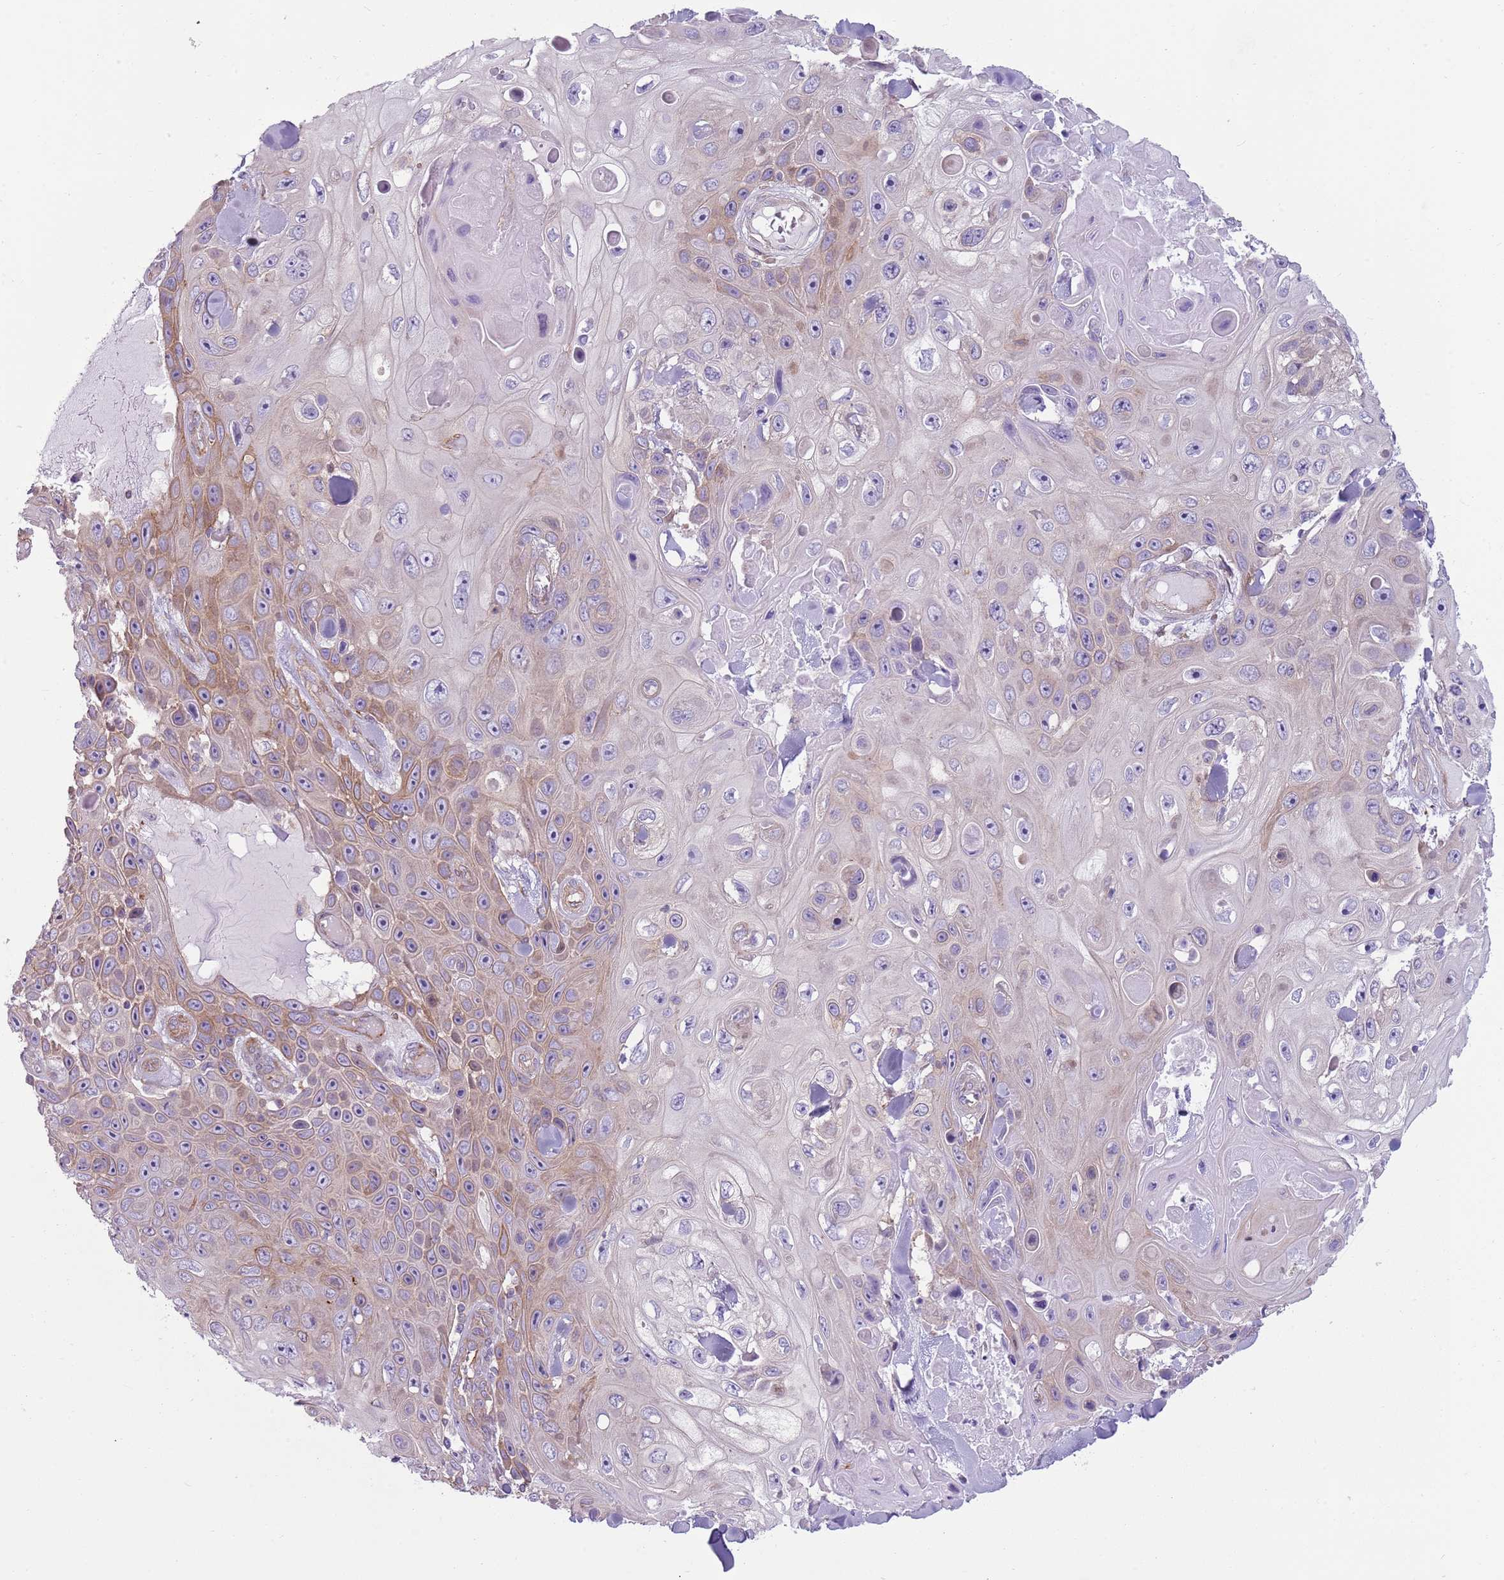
{"staining": {"intensity": "moderate", "quantity": "<25%", "location": "cytoplasmic/membranous"}, "tissue": "skin cancer", "cell_type": "Tumor cells", "image_type": "cancer", "snomed": [{"axis": "morphology", "description": "Squamous cell carcinoma, NOS"}, {"axis": "topography", "description": "Skin"}], "caption": "Immunohistochemistry of skin cancer (squamous cell carcinoma) exhibits low levels of moderate cytoplasmic/membranous expression in about <25% of tumor cells. The protein of interest is shown in brown color, while the nuclei are stained blue.", "gene": "SNX1", "patient": {"sex": "male", "age": 82}}